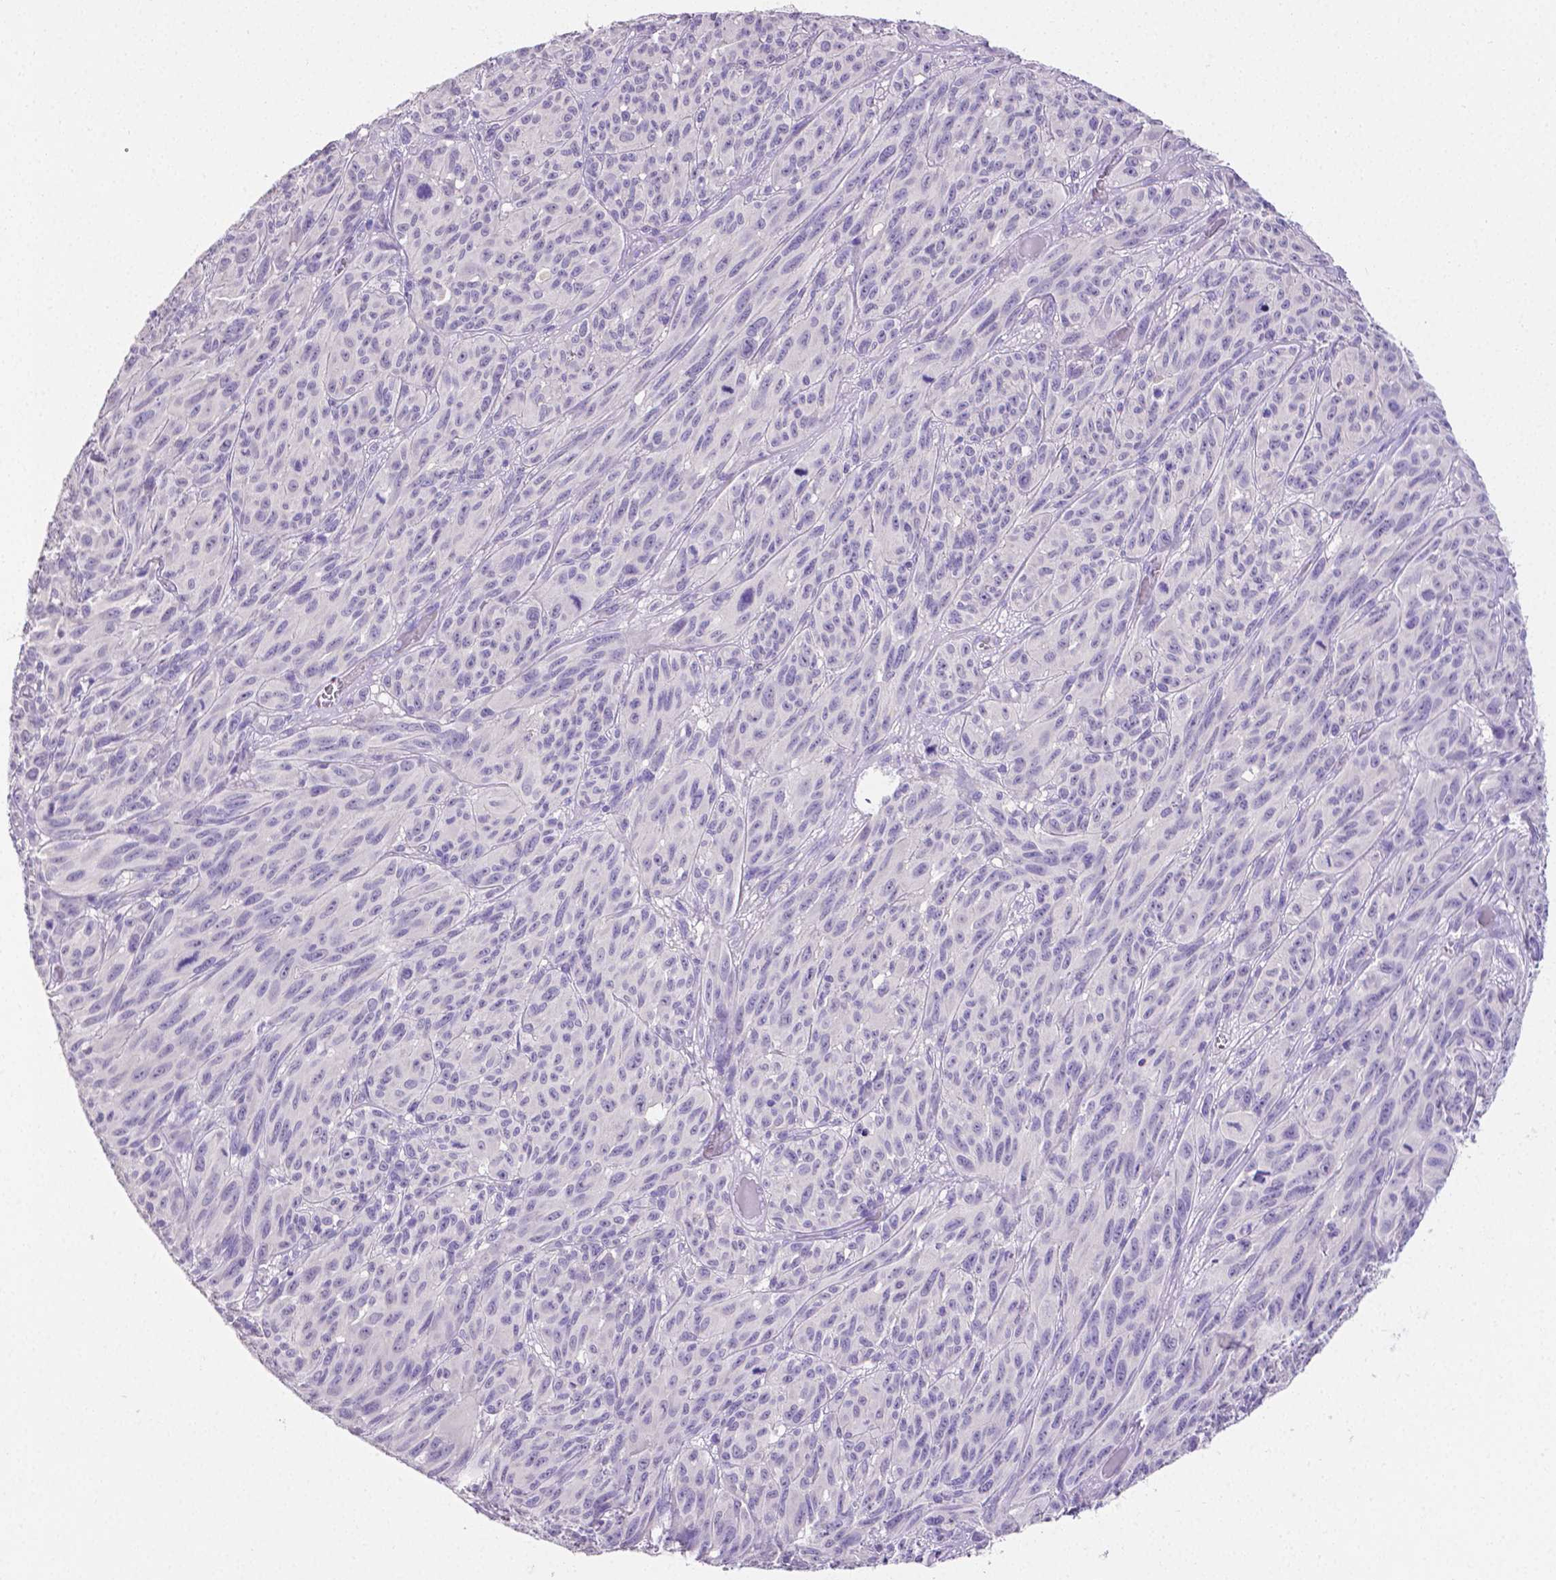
{"staining": {"intensity": "negative", "quantity": "none", "location": "none"}, "tissue": "melanoma", "cell_type": "Tumor cells", "image_type": "cancer", "snomed": [{"axis": "morphology", "description": "Malignant melanoma, NOS"}, {"axis": "topography", "description": "Vulva, labia, clitoris and Bartholin´s gland, NO"}], "caption": "High power microscopy photomicrograph of an immunohistochemistry micrograph of malignant melanoma, revealing no significant positivity in tumor cells. (DAB immunohistochemistry visualized using brightfield microscopy, high magnification).", "gene": "MMP9", "patient": {"sex": "female", "age": 75}}